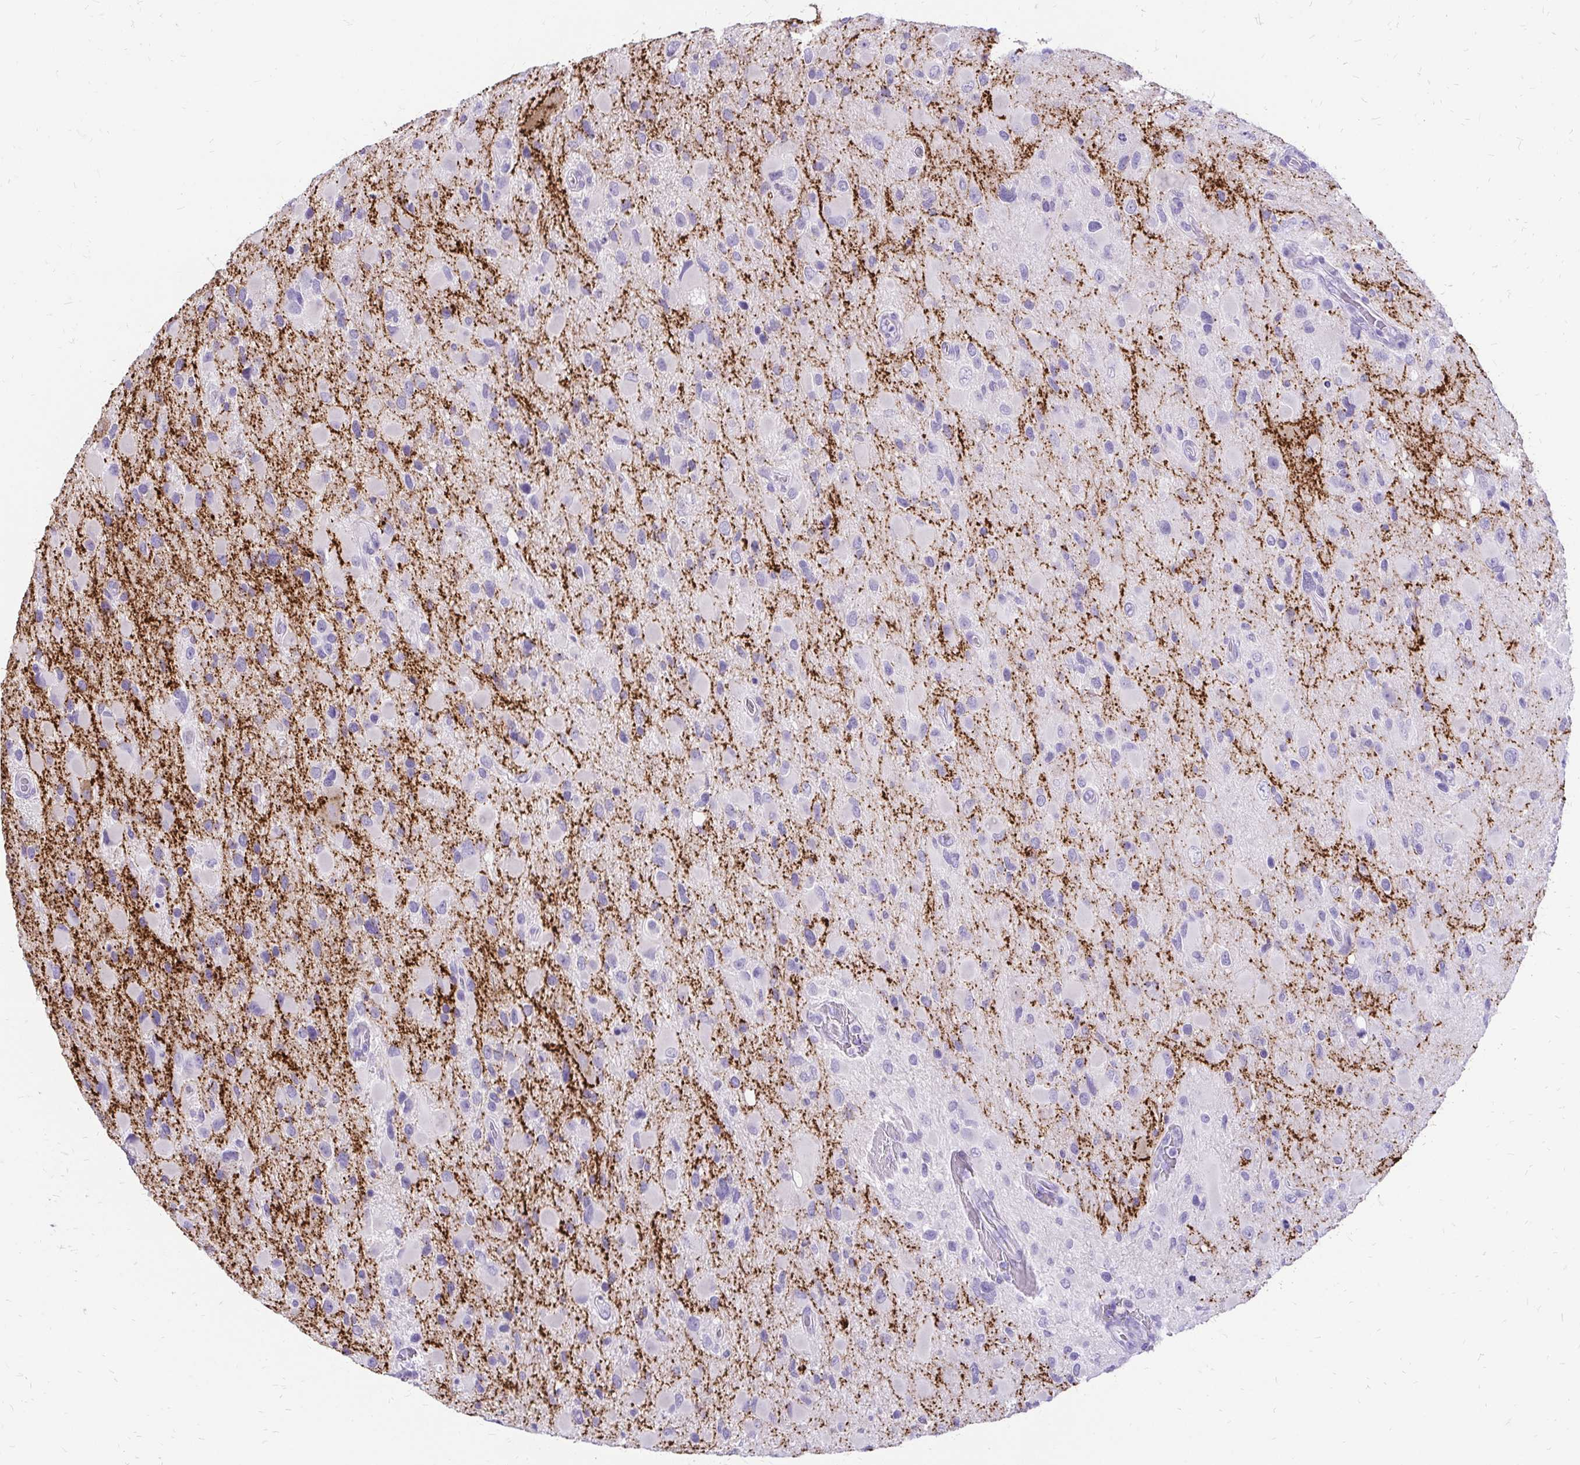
{"staining": {"intensity": "negative", "quantity": "none", "location": "none"}, "tissue": "glioma", "cell_type": "Tumor cells", "image_type": "cancer", "snomed": [{"axis": "morphology", "description": "Glioma, malignant, Low grade"}, {"axis": "topography", "description": "Brain"}], "caption": "The image exhibits no staining of tumor cells in glioma. Brightfield microscopy of immunohistochemistry (IHC) stained with DAB (3,3'-diaminobenzidine) (brown) and hematoxylin (blue), captured at high magnification.", "gene": "SLC32A1", "patient": {"sex": "female", "age": 32}}